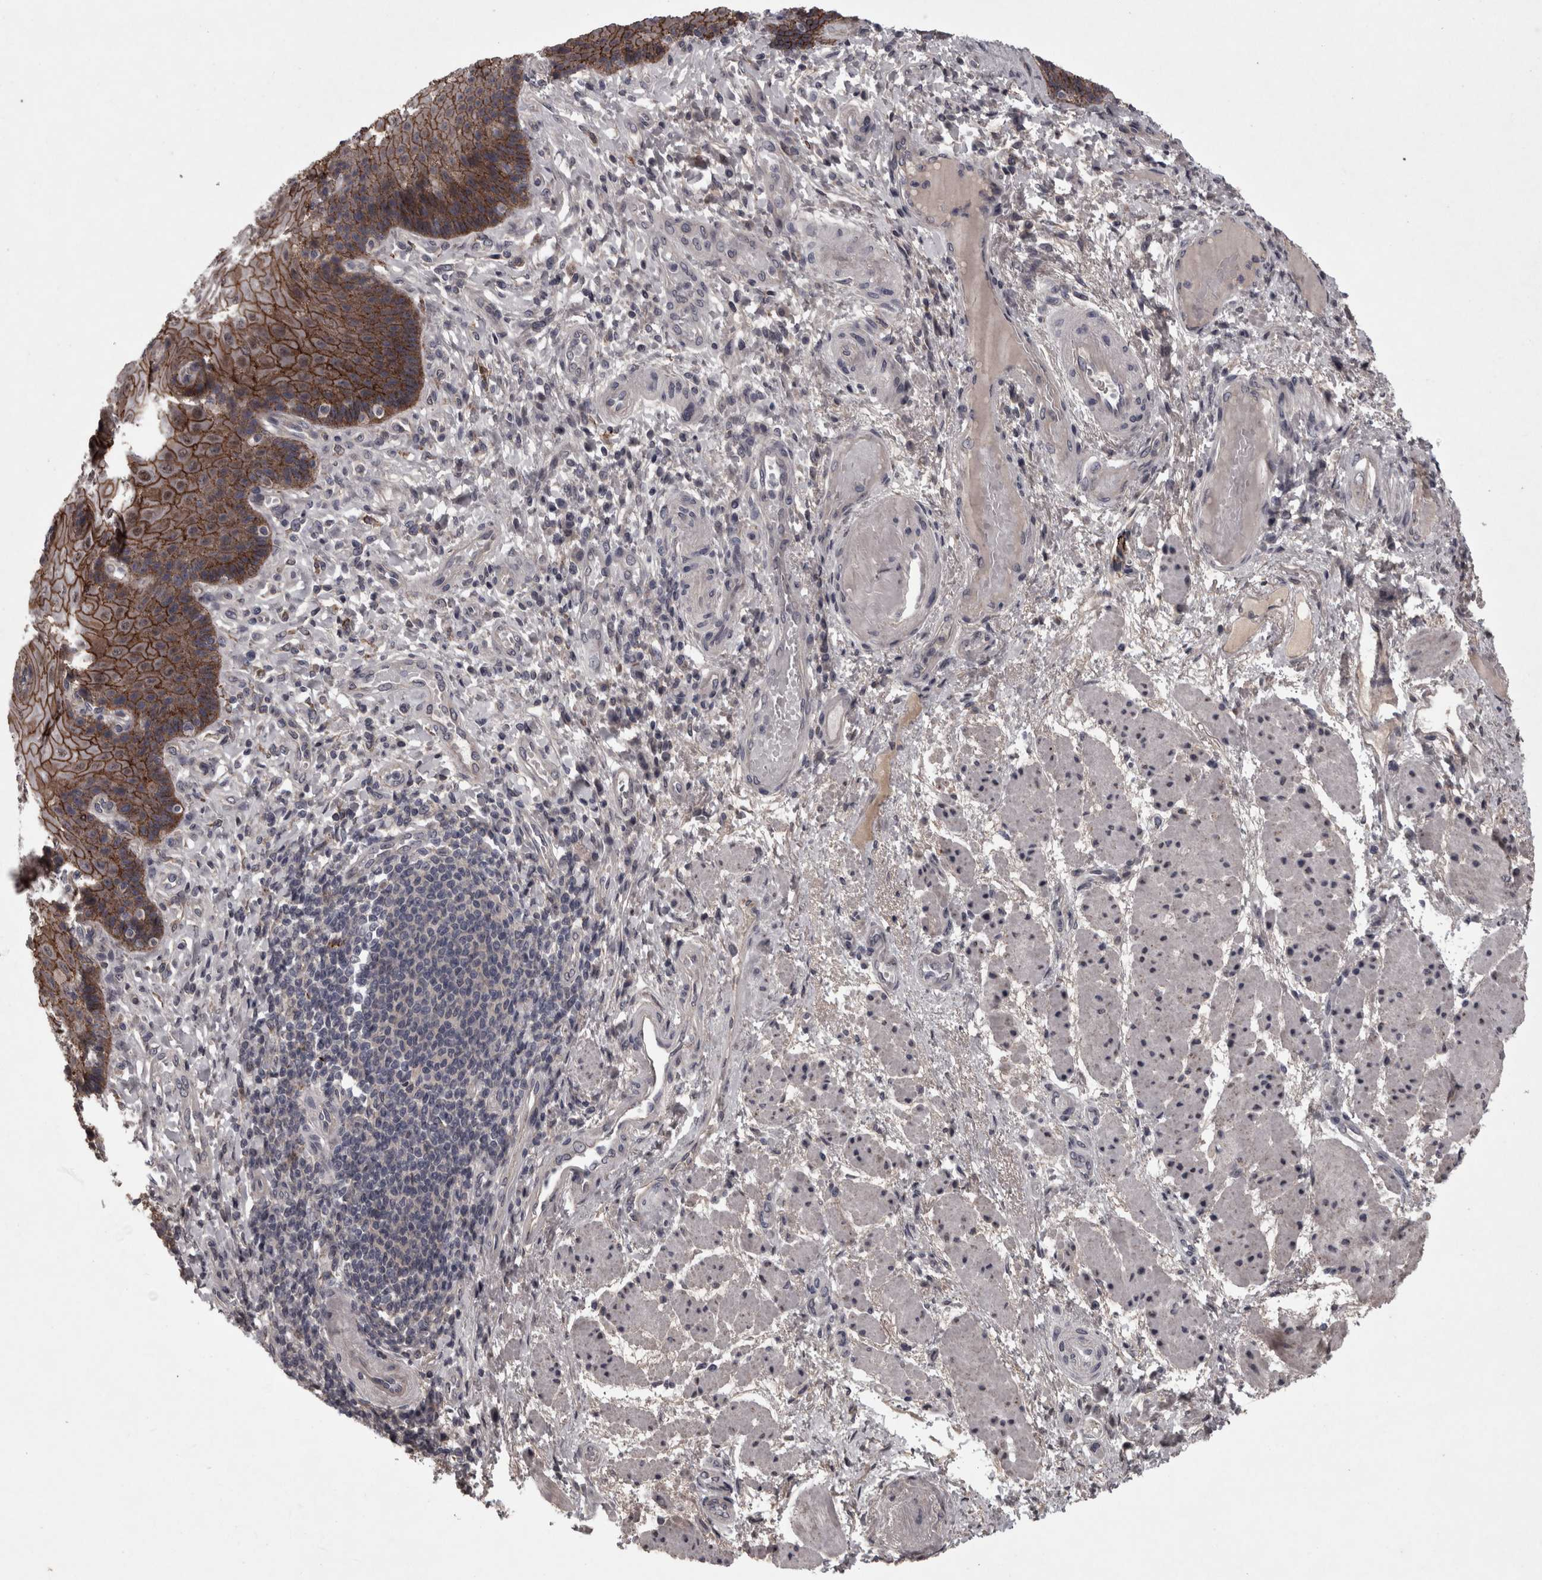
{"staining": {"intensity": "moderate", "quantity": ">75%", "location": "cytoplasmic/membranous"}, "tissue": "esophagus", "cell_type": "Squamous epithelial cells", "image_type": "normal", "snomed": [{"axis": "morphology", "description": "Normal tissue, NOS"}, {"axis": "topography", "description": "Esophagus"}], "caption": "IHC (DAB) staining of normal esophagus shows moderate cytoplasmic/membranous protein positivity in approximately >75% of squamous epithelial cells. (Brightfield microscopy of DAB IHC at high magnification).", "gene": "PCDH17", "patient": {"sex": "male", "age": 54}}